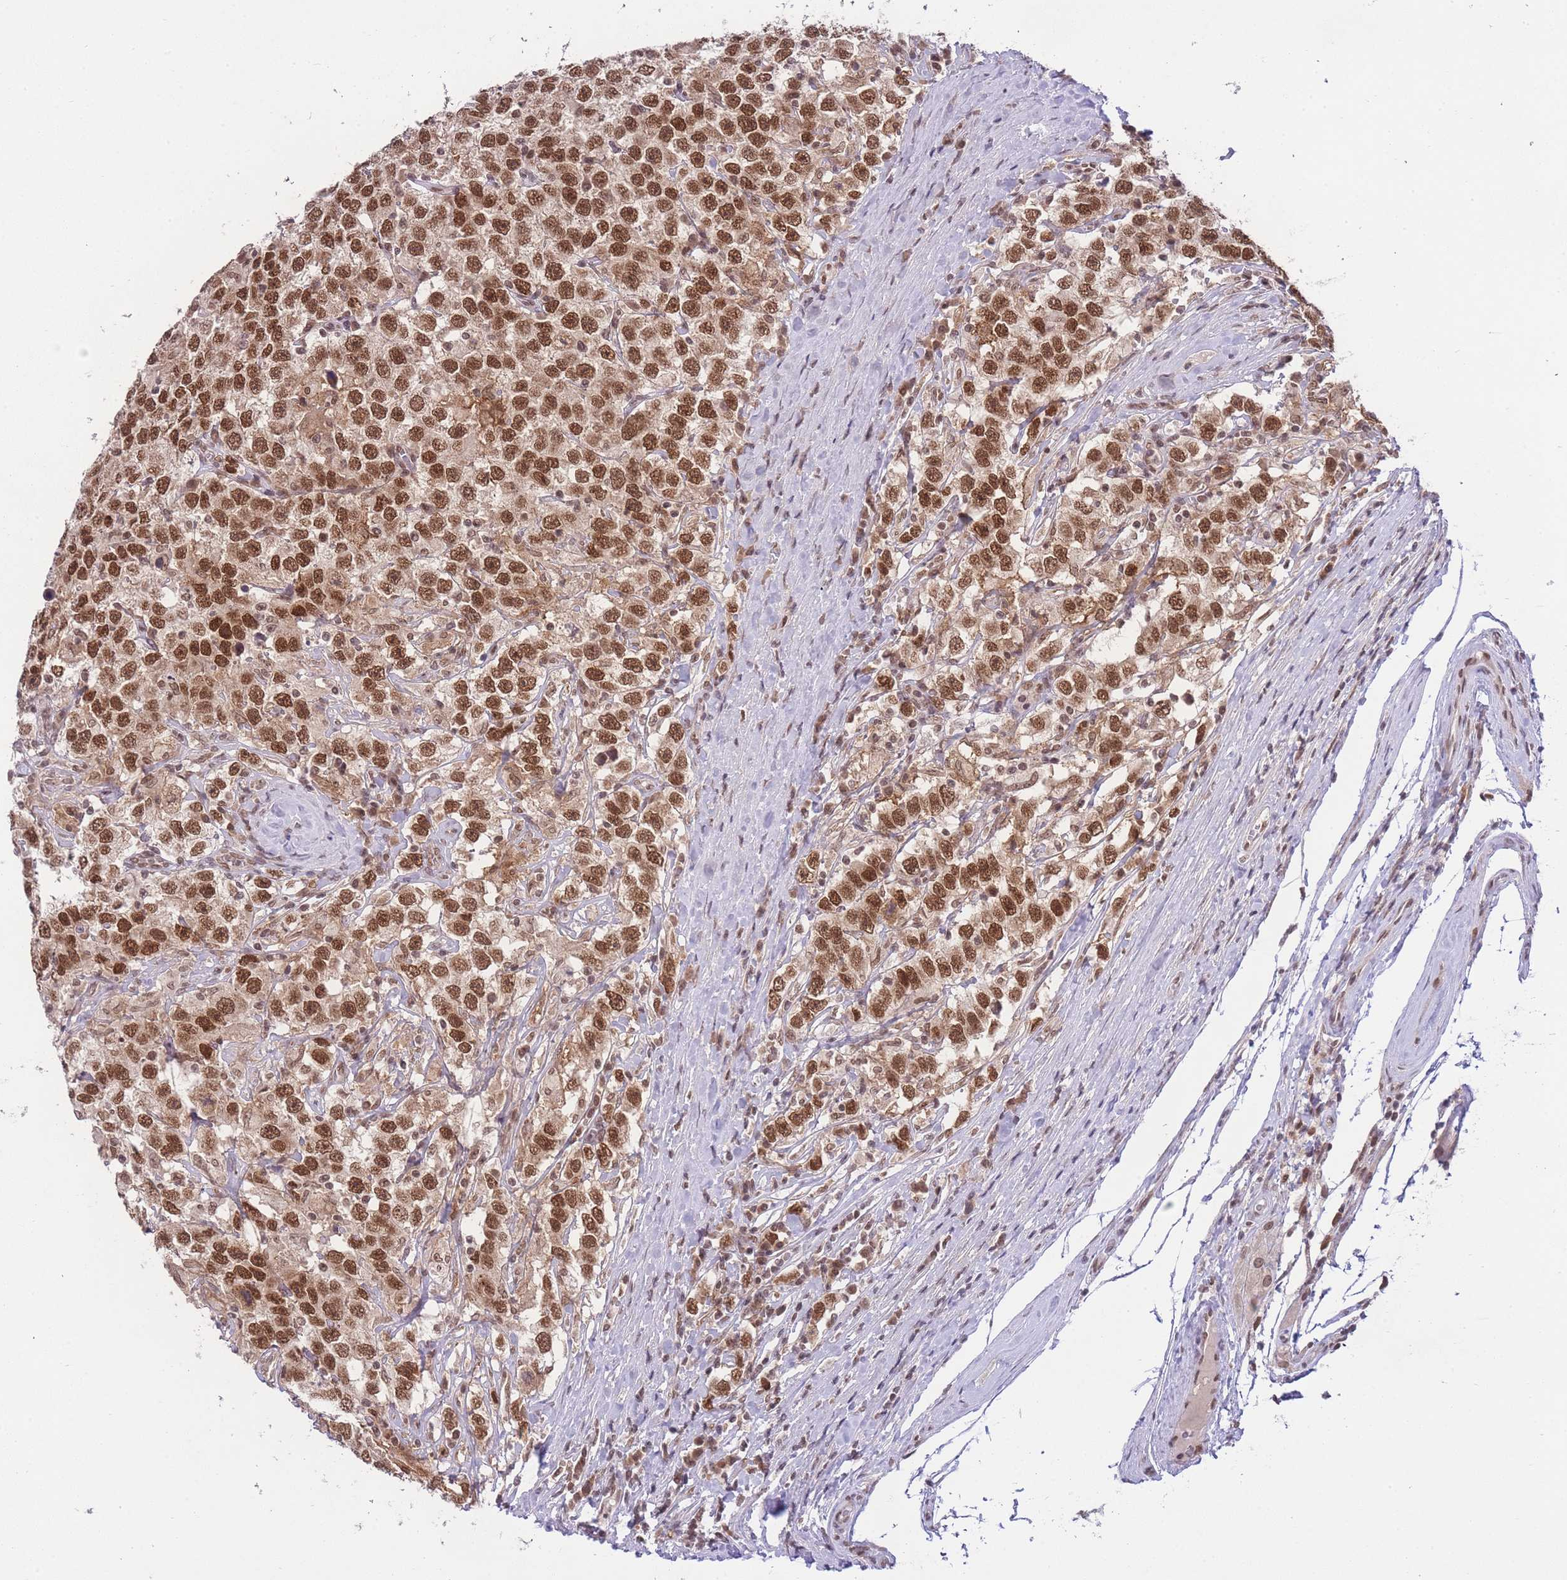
{"staining": {"intensity": "moderate", "quantity": ">75%", "location": "nuclear"}, "tissue": "testis cancer", "cell_type": "Tumor cells", "image_type": "cancer", "snomed": [{"axis": "morphology", "description": "Seminoma, NOS"}, {"axis": "topography", "description": "Testis"}], "caption": "Testis seminoma stained for a protein (brown) demonstrates moderate nuclear positive staining in approximately >75% of tumor cells.", "gene": "TMED3", "patient": {"sex": "male", "age": 41}}